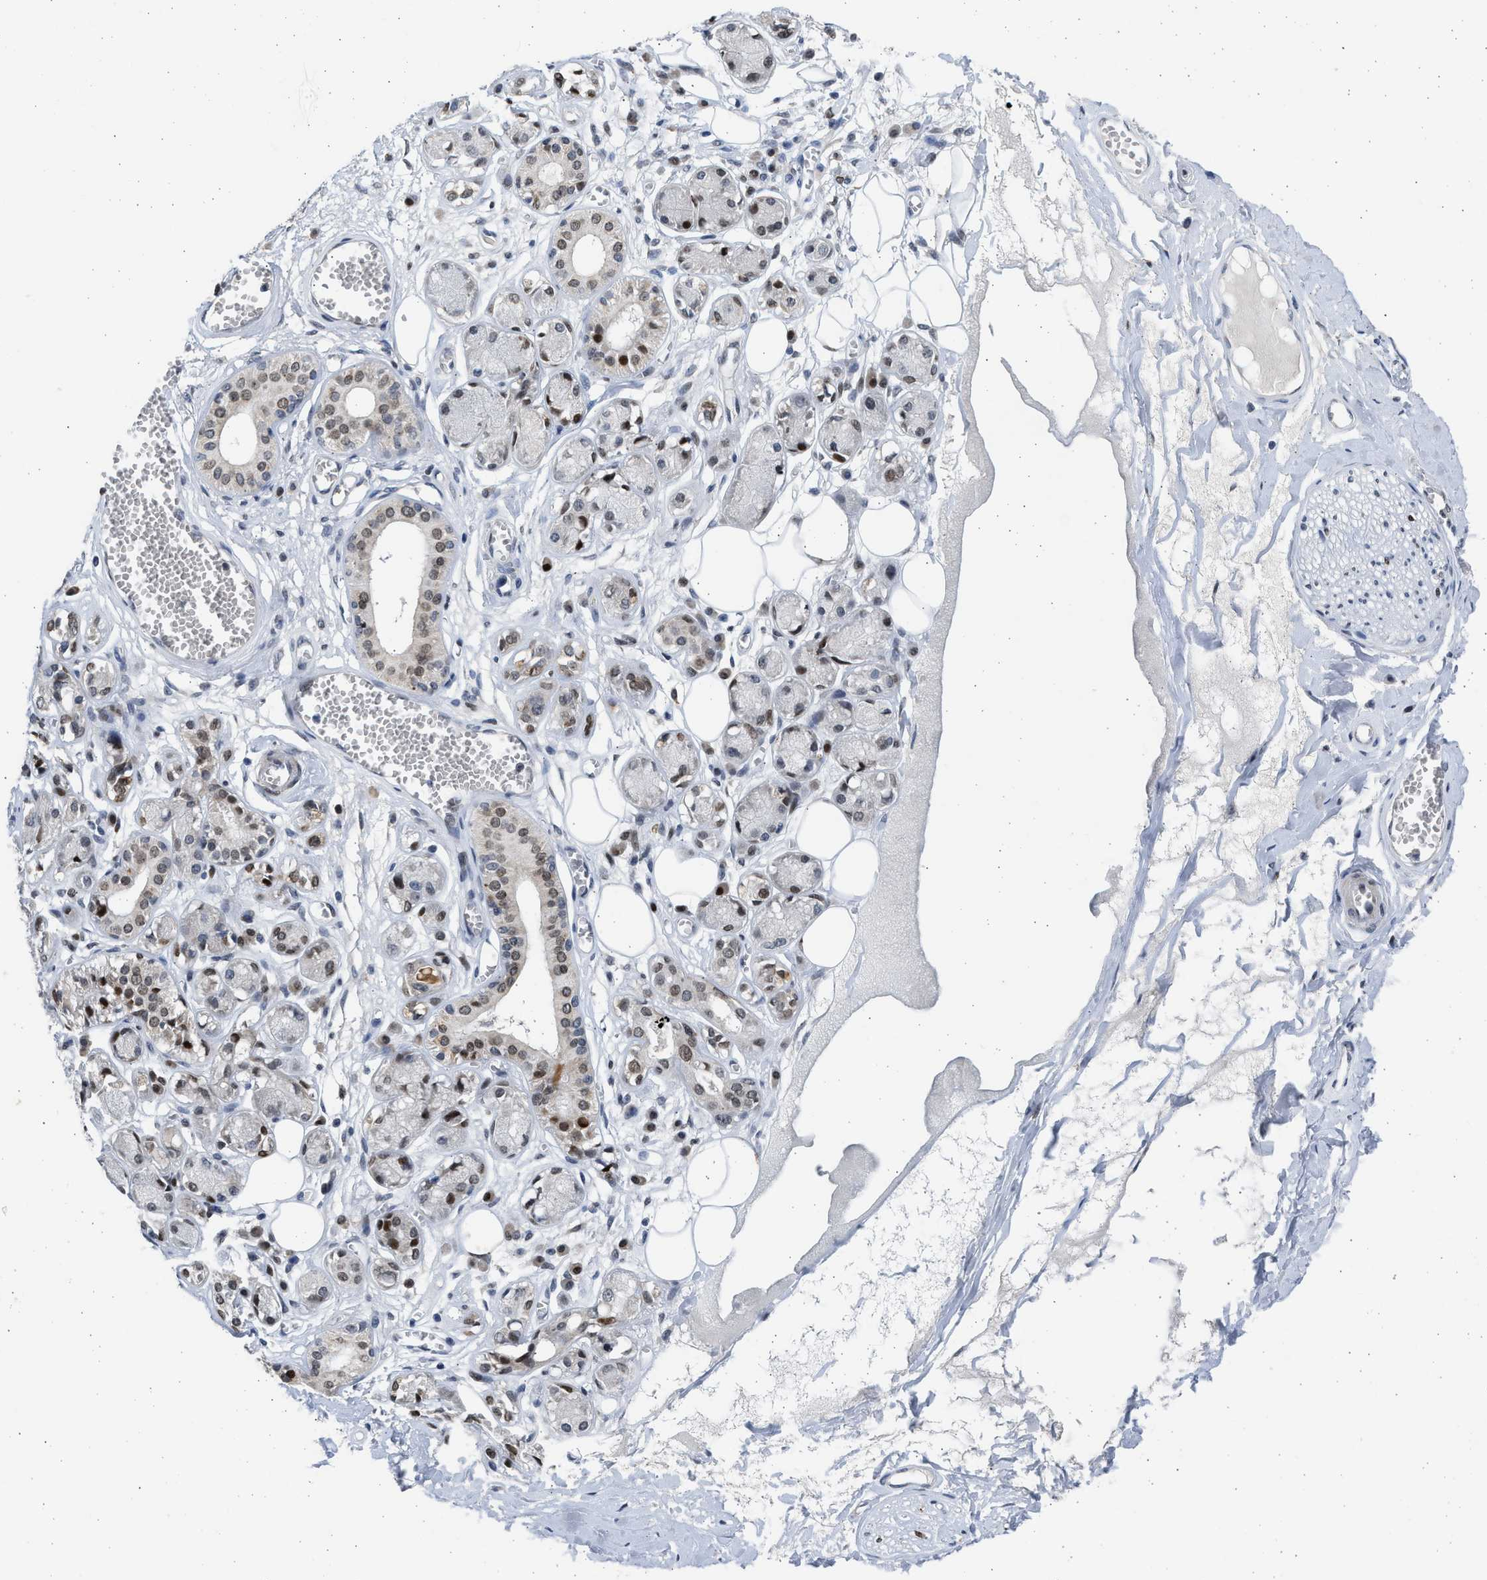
{"staining": {"intensity": "negative", "quantity": "none", "location": "none"}, "tissue": "adipose tissue", "cell_type": "Adipocytes", "image_type": "normal", "snomed": [{"axis": "morphology", "description": "Normal tissue, NOS"}, {"axis": "morphology", "description": "Inflammation, NOS"}, {"axis": "topography", "description": "Salivary gland"}, {"axis": "topography", "description": "Peripheral nerve tissue"}], "caption": "Adipose tissue was stained to show a protein in brown. There is no significant expression in adipocytes. (Stains: DAB IHC with hematoxylin counter stain, Microscopy: brightfield microscopy at high magnification).", "gene": "HMGN3", "patient": {"sex": "female", "age": 75}}